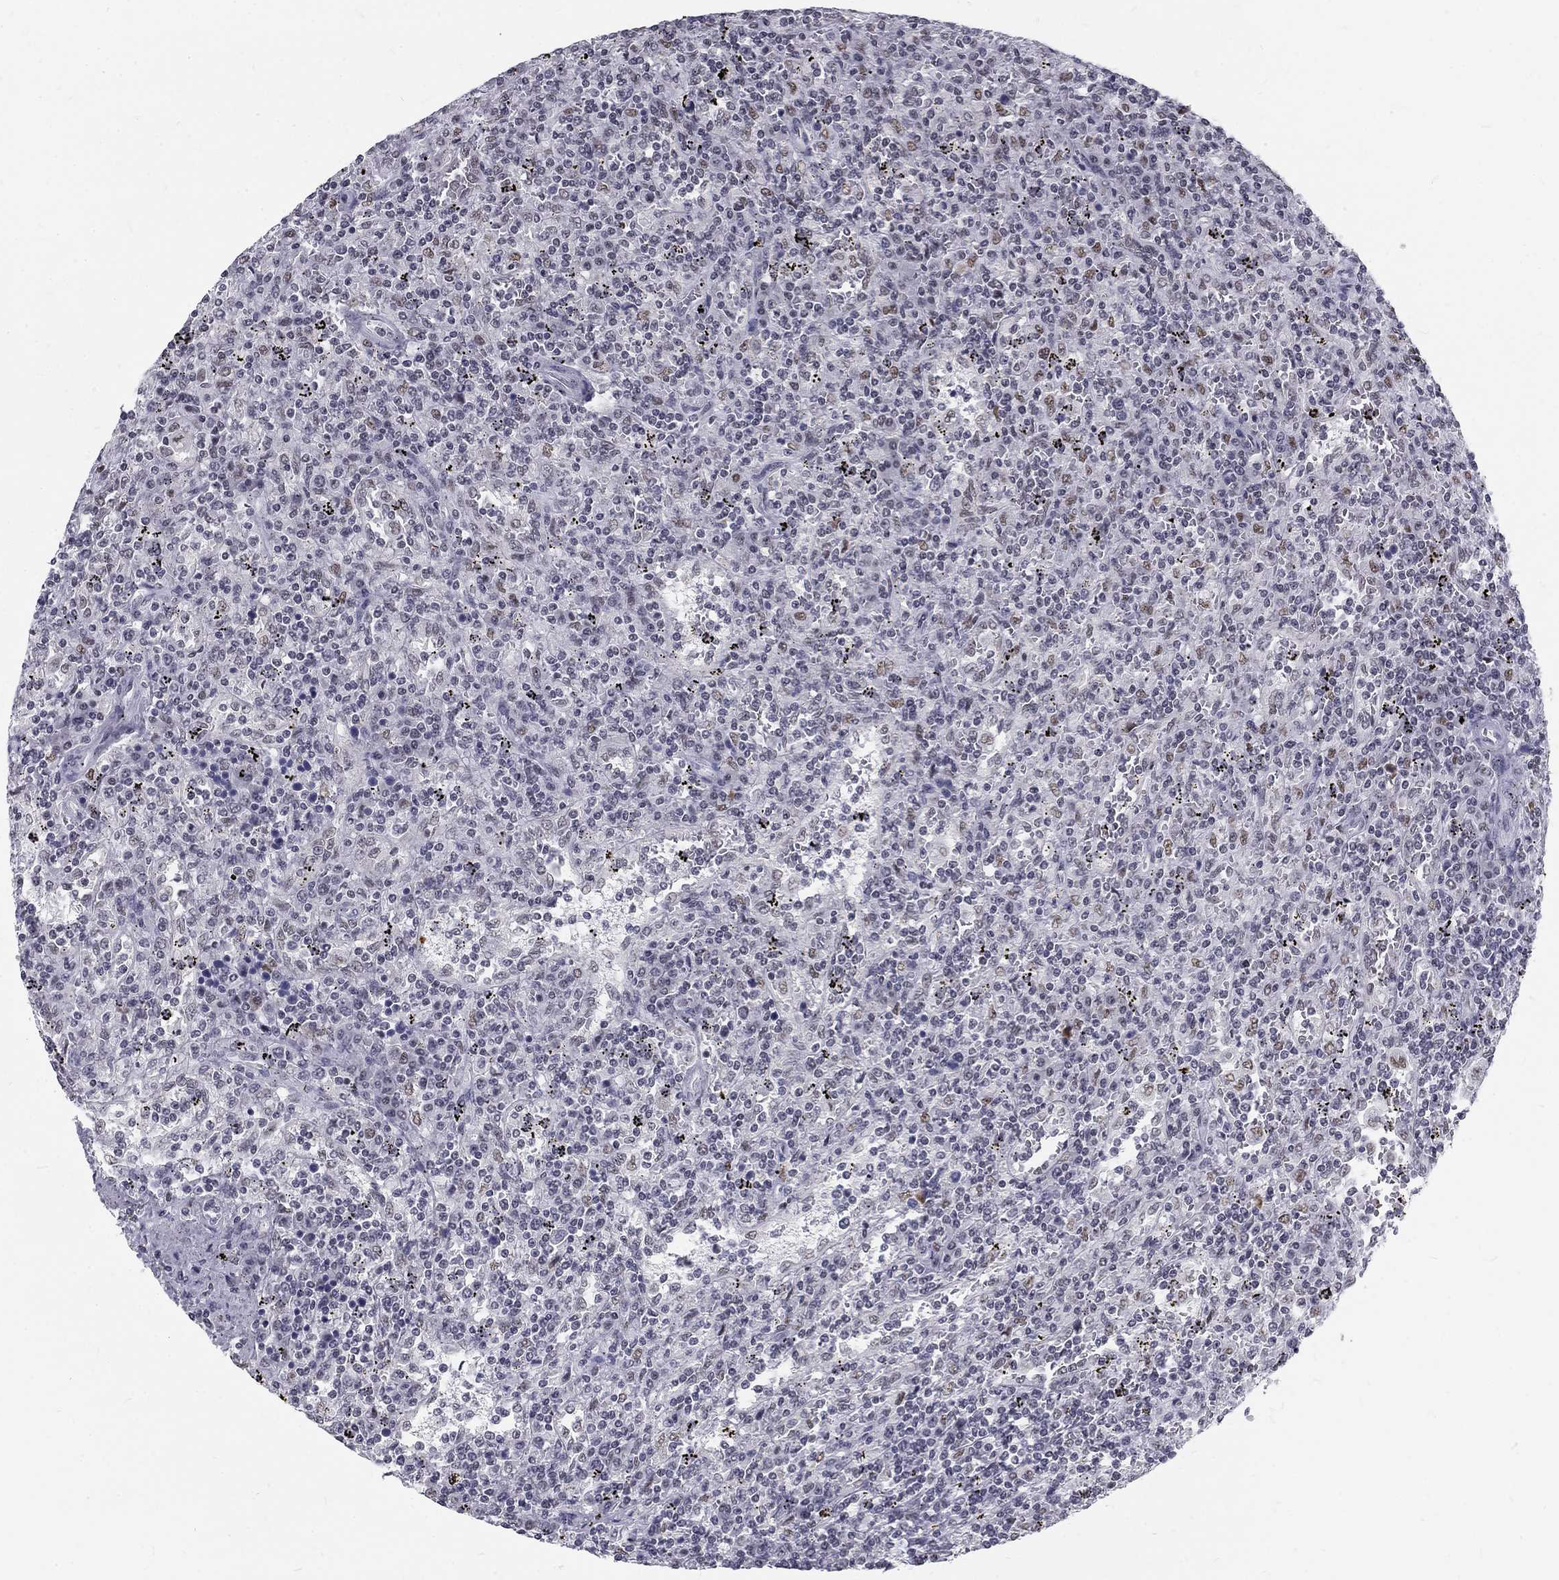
{"staining": {"intensity": "weak", "quantity": "<25%", "location": "nuclear"}, "tissue": "lymphoma", "cell_type": "Tumor cells", "image_type": "cancer", "snomed": [{"axis": "morphology", "description": "Malignant lymphoma, non-Hodgkin's type, Low grade"}, {"axis": "topography", "description": "Spleen"}], "caption": "Immunohistochemistry (IHC) photomicrograph of neoplastic tissue: lymphoma stained with DAB displays no significant protein expression in tumor cells.", "gene": "SNORC", "patient": {"sex": "male", "age": 62}}